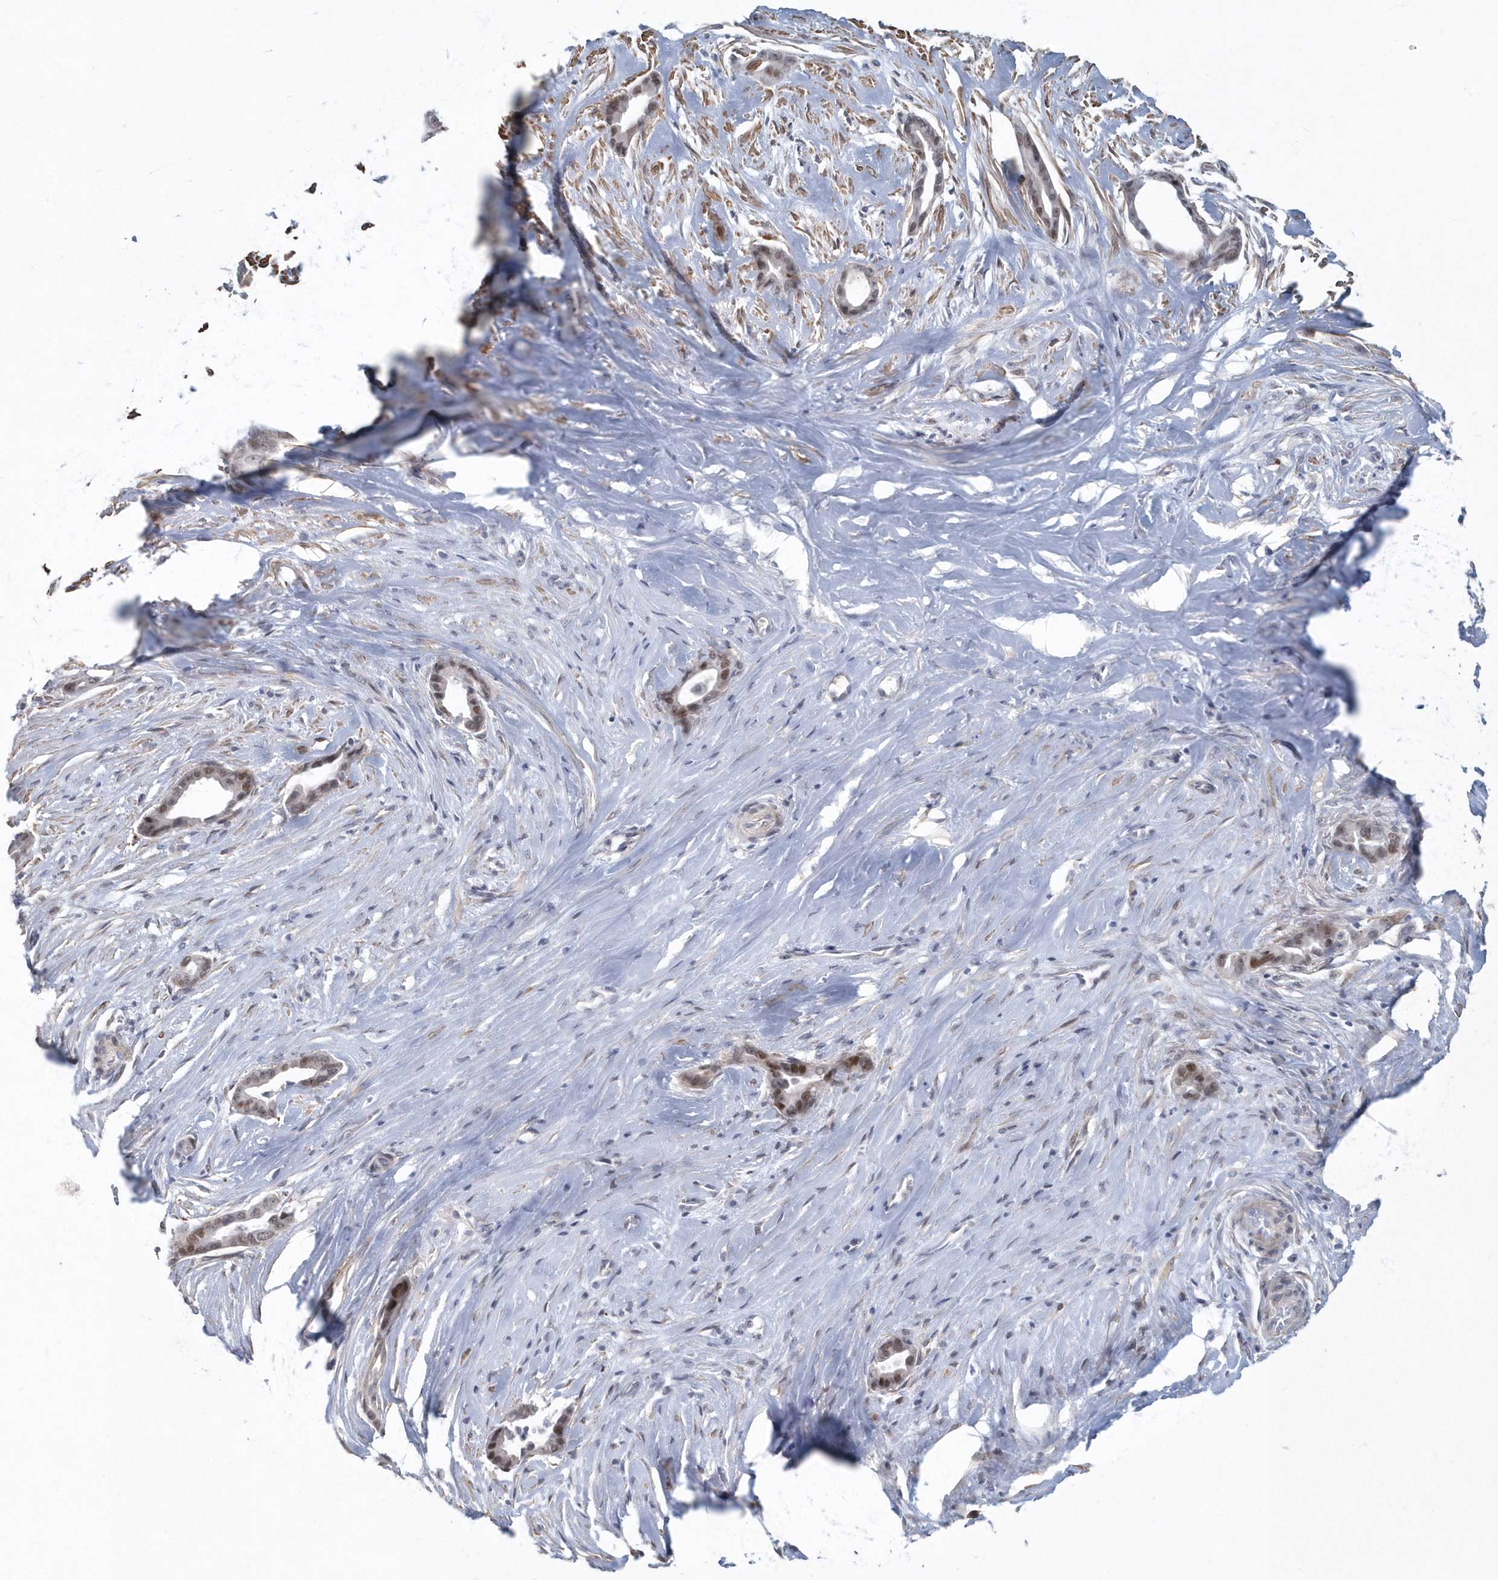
{"staining": {"intensity": "moderate", "quantity": ">75%", "location": "nuclear"}, "tissue": "liver cancer", "cell_type": "Tumor cells", "image_type": "cancer", "snomed": [{"axis": "morphology", "description": "Cholangiocarcinoma"}, {"axis": "topography", "description": "Liver"}], "caption": "Immunohistochemical staining of cholangiocarcinoma (liver) displays medium levels of moderate nuclear positivity in approximately >75% of tumor cells. (DAB = brown stain, brightfield microscopy at high magnification).", "gene": "MYOT", "patient": {"sex": "female", "age": 55}}